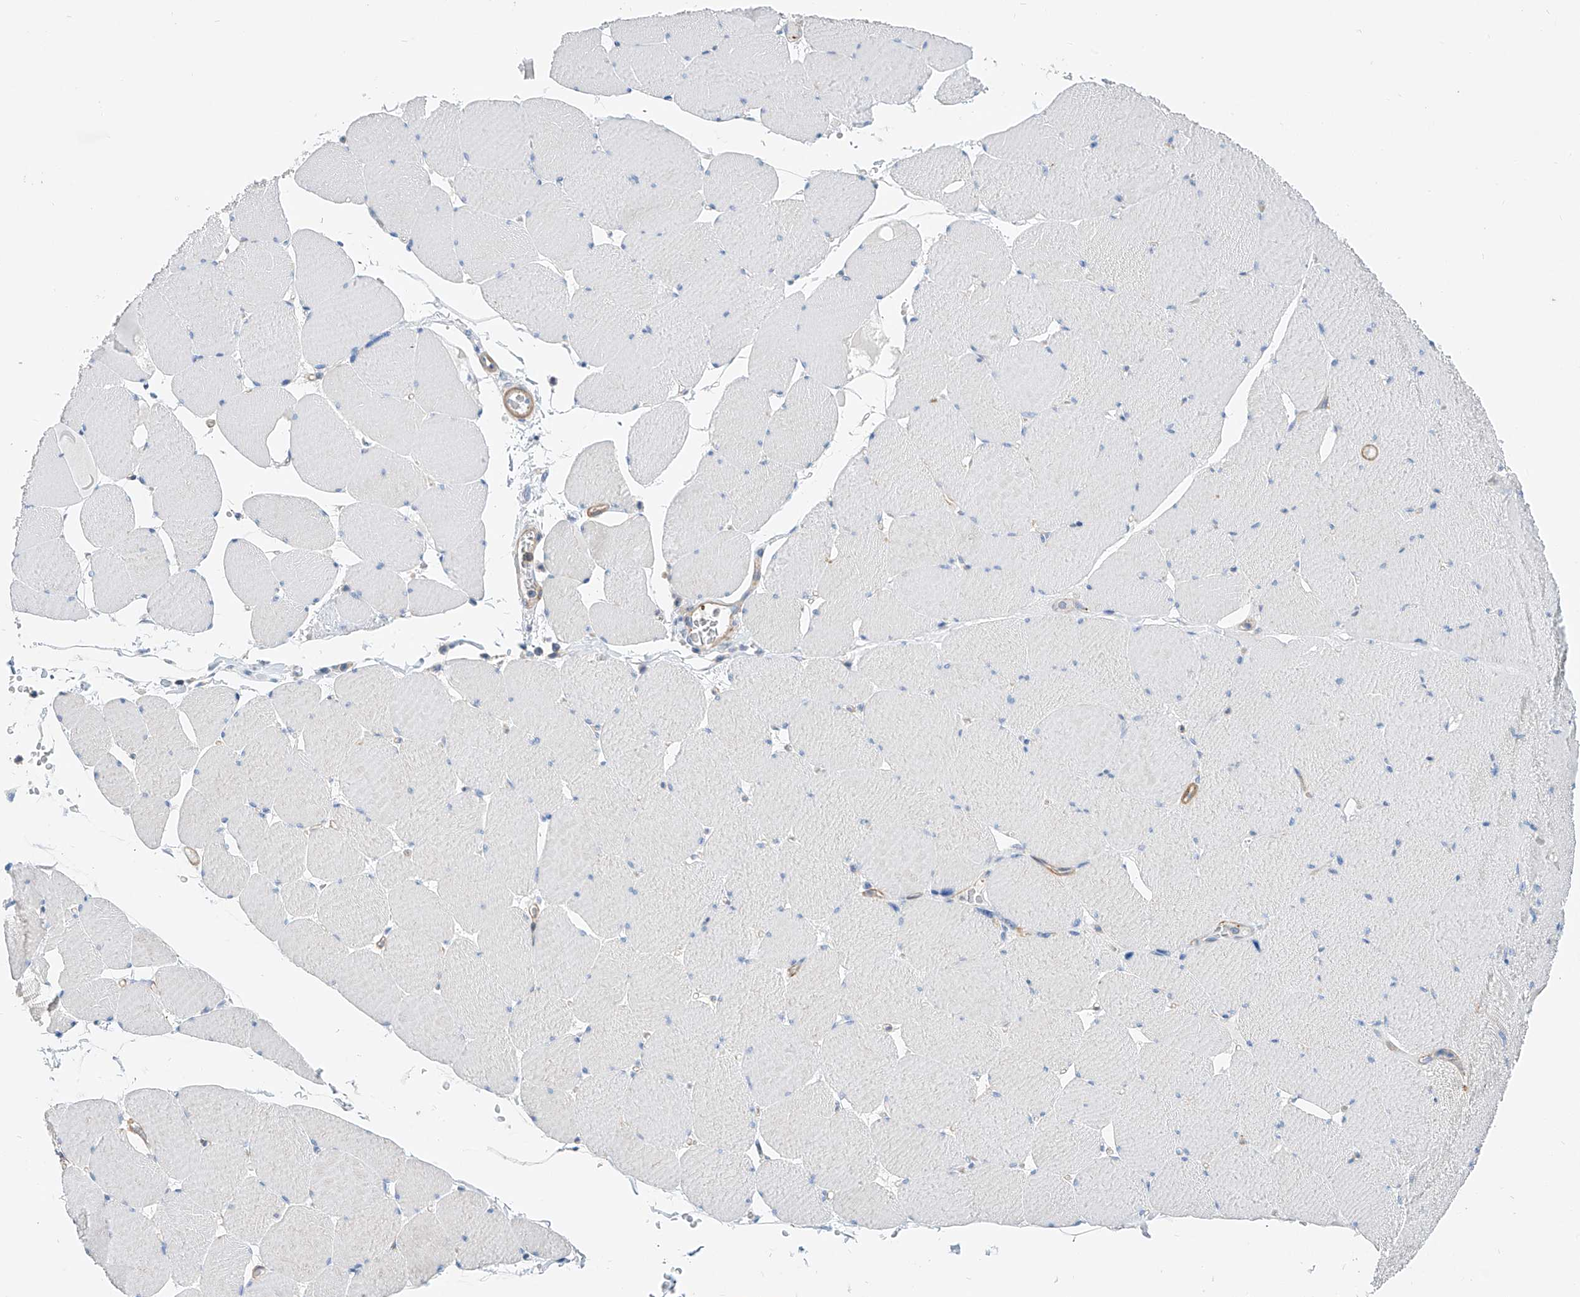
{"staining": {"intensity": "negative", "quantity": "none", "location": "none"}, "tissue": "skeletal muscle", "cell_type": "Myocytes", "image_type": "normal", "snomed": [{"axis": "morphology", "description": "Normal tissue, NOS"}, {"axis": "topography", "description": "Skeletal muscle"}, {"axis": "topography", "description": "Head-Neck"}], "caption": "An immunohistochemistry (IHC) histopathology image of normal skeletal muscle is shown. There is no staining in myocytes of skeletal muscle.", "gene": "TAS2R60", "patient": {"sex": "male", "age": 66}}